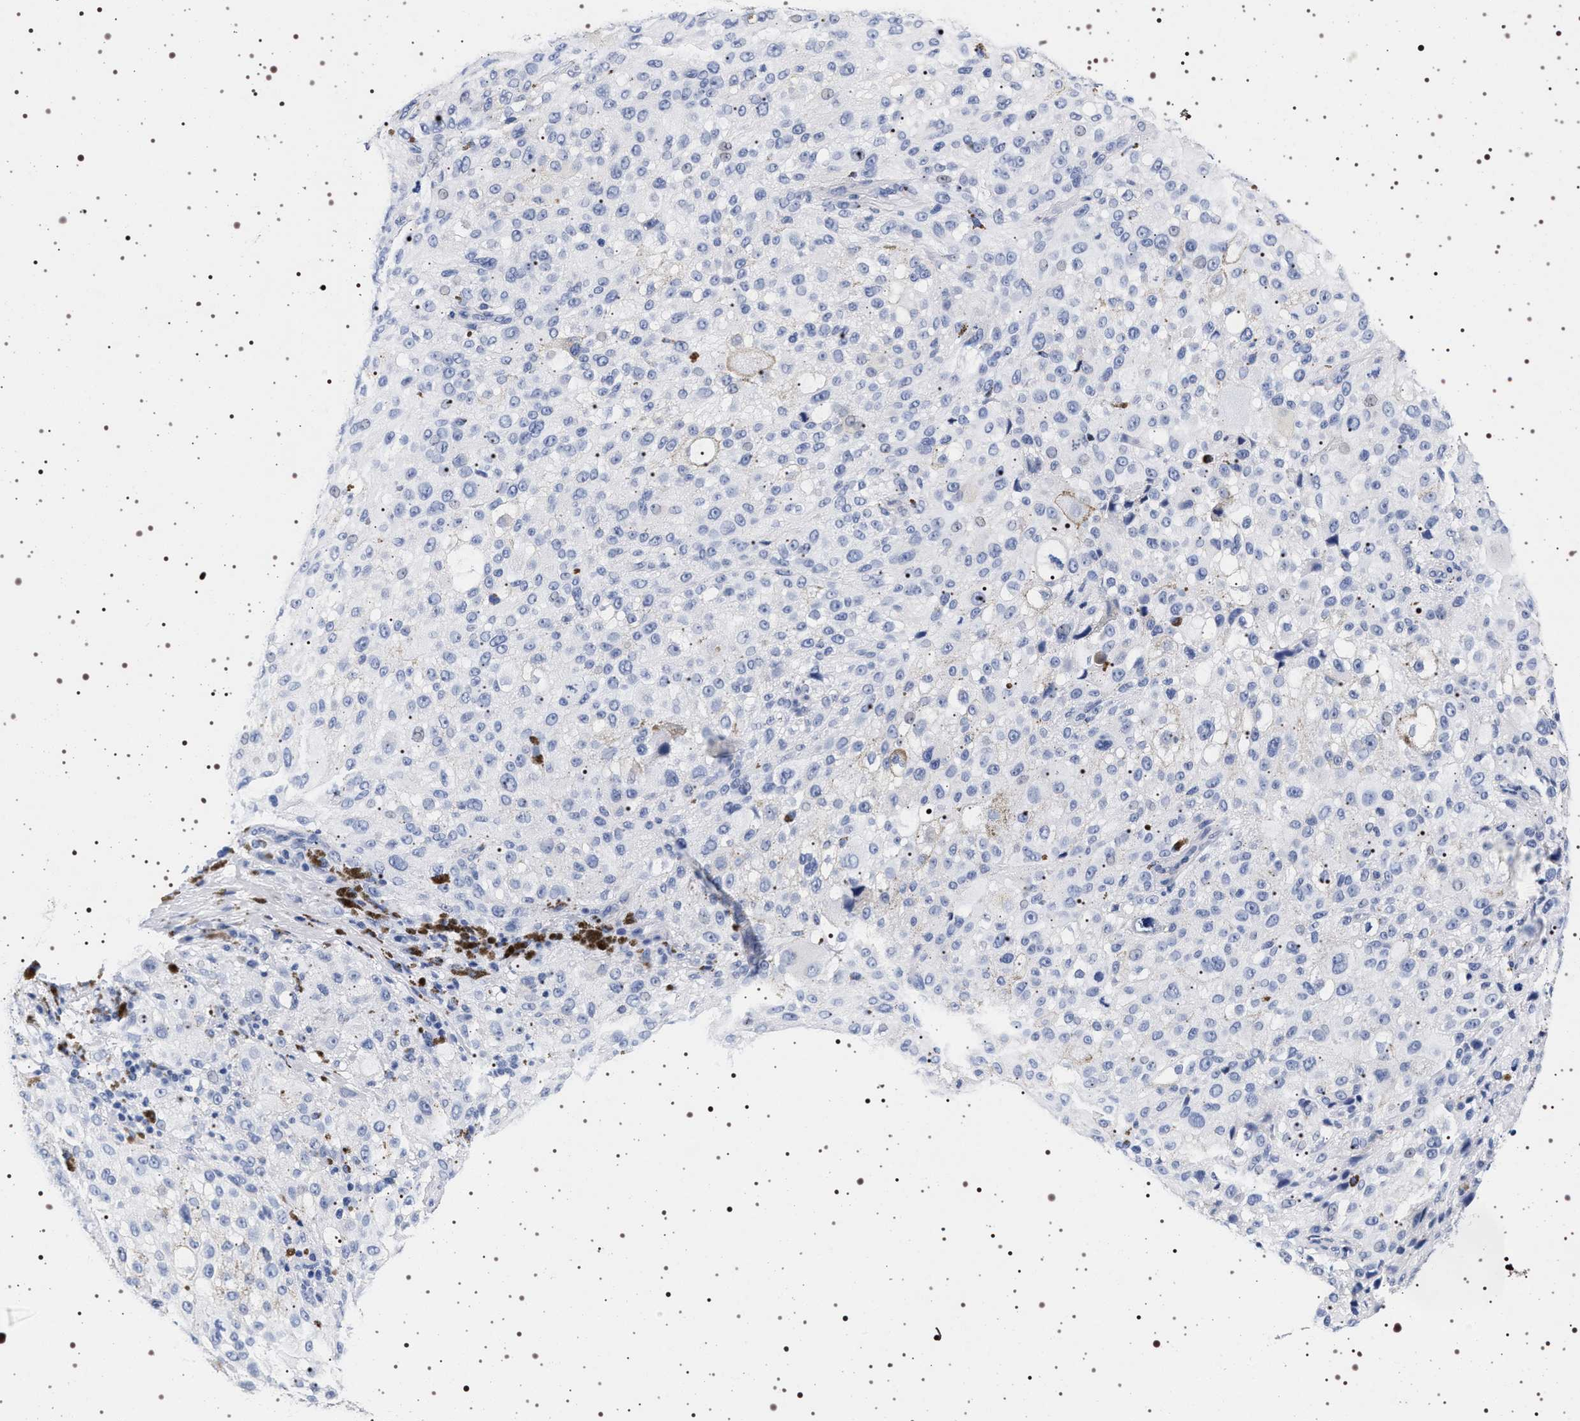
{"staining": {"intensity": "negative", "quantity": "none", "location": "none"}, "tissue": "melanoma", "cell_type": "Tumor cells", "image_type": "cancer", "snomed": [{"axis": "morphology", "description": "Necrosis, NOS"}, {"axis": "morphology", "description": "Malignant melanoma, NOS"}, {"axis": "topography", "description": "Skin"}], "caption": "Immunohistochemistry (IHC) micrograph of melanoma stained for a protein (brown), which demonstrates no positivity in tumor cells.", "gene": "SYN1", "patient": {"sex": "female", "age": 87}}